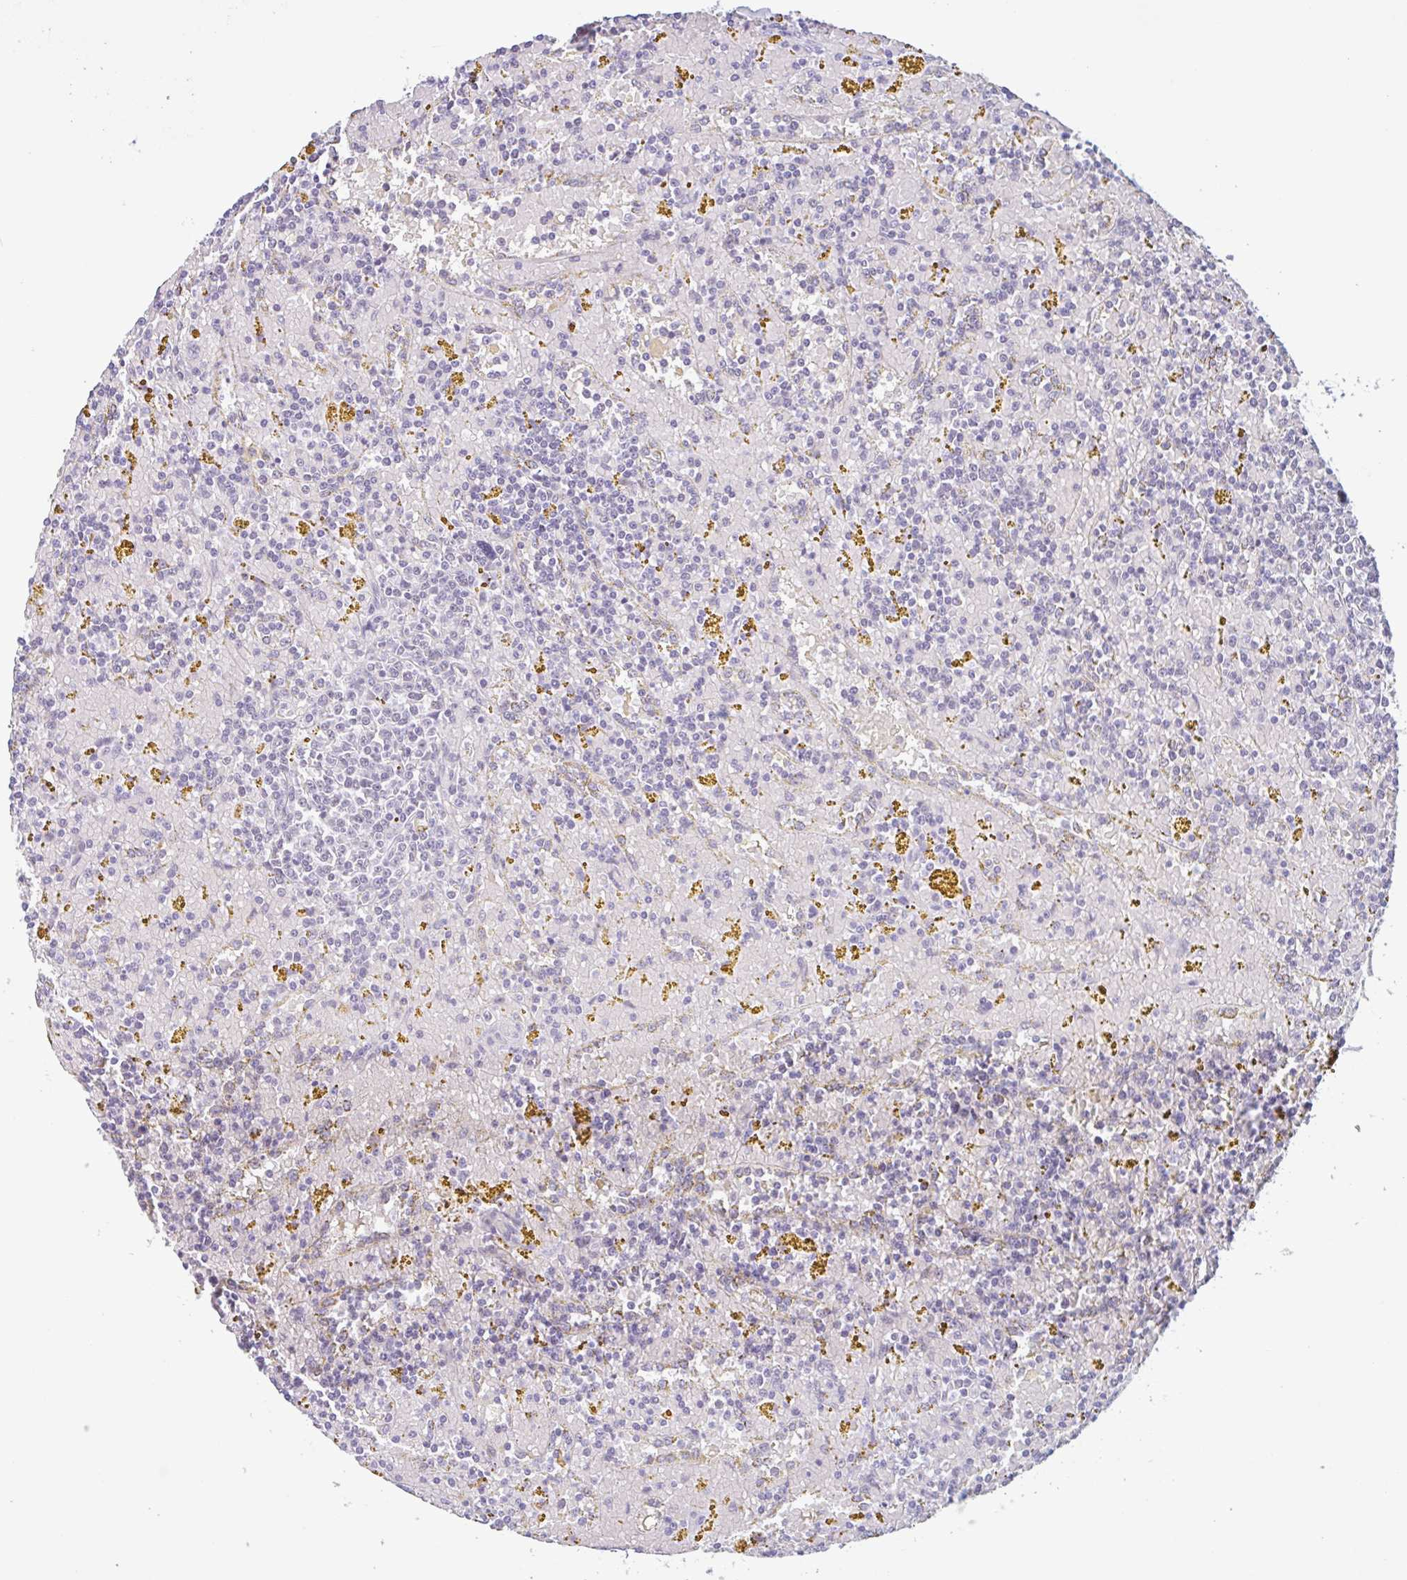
{"staining": {"intensity": "negative", "quantity": "none", "location": "none"}, "tissue": "lymphoma", "cell_type": "Tumor cells", "image_type": "cancer", "snomed": [{"axis": "morphology", "description": "Malignant lymphoma, non-Hodgkin's type, Low grade"}, {"axis": "topography", "description": "Spleen"}, {"axis": "topography", "description": "Lymph node"}], "caption": "Immunohistochemistry (IHC) of lymphoma exhibits no staining in tumor cells.", "gene": "PLG", "patient": {"sex": "female", "age": 66}}